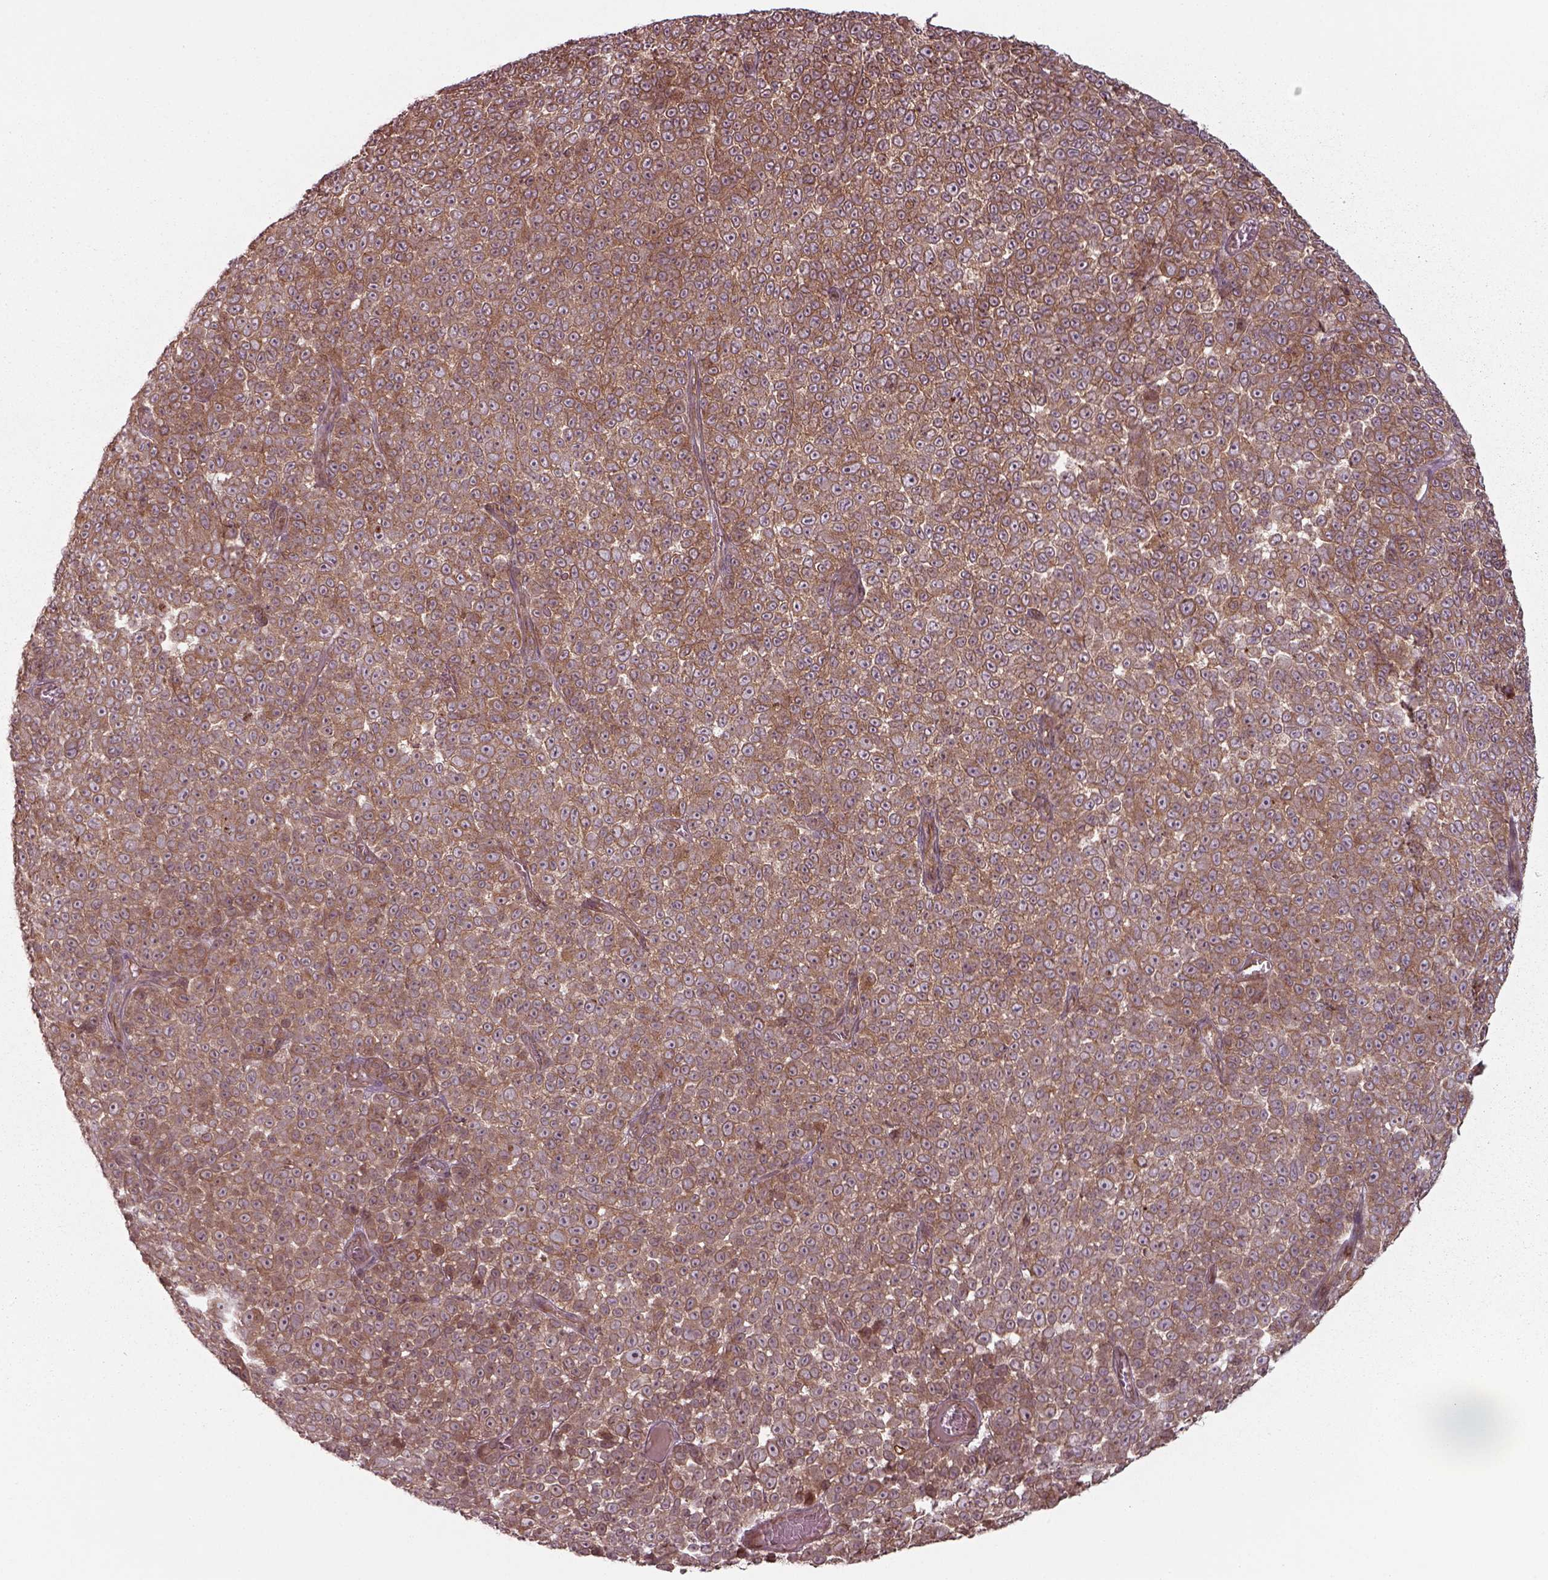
{"staining": {"intensity": "moderate", "quantity": ">75%", "location": "cytoplasmic/membranous"}, "tissue": "melanoma", "cell_type": "Tumor cells", "image_type": "cancer", "snomed": [{"axis": "morphology", "description": "Malignant melanoma, NOS"}, {"axis": "topography", "description": "Skin"}], "caption": "Tumor cells exhibit medium levels of moderate cytoplasmic/membranous expression in about >75% of cells in melanoma.", "gene": "CHMP3", "patient": {"sex": "female", "age": 95}}